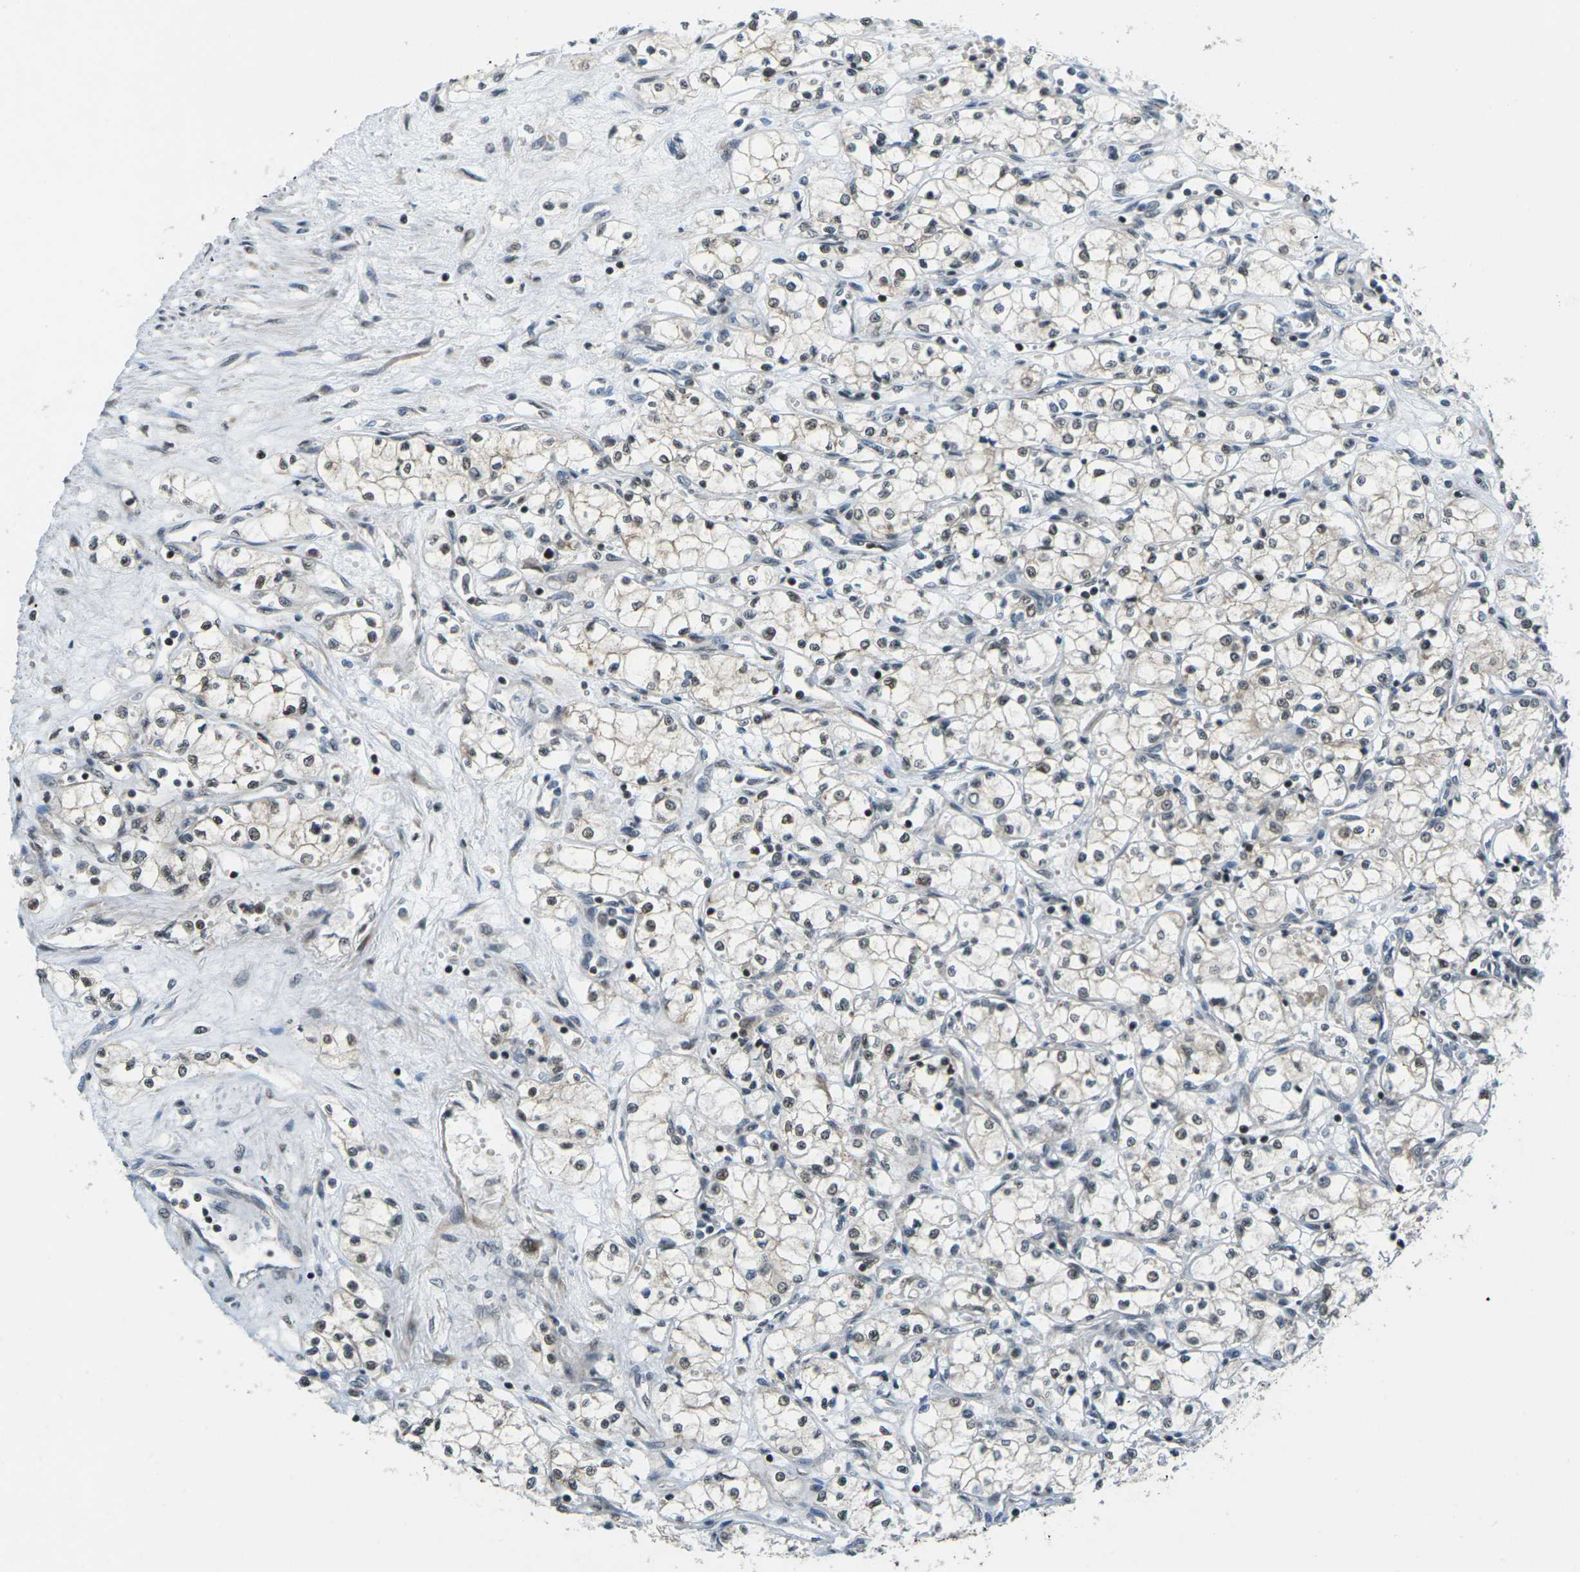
{"staining": {"intensity": "moderate", "quantity": ">75%", "location": "nuclear"}, "tissue": "renal cancer", "cell_type": "Tumor cells", "image_type": "cancer", "snomed": [{"axis": "morphology", "description": "Normal tissue, NOS"}, {"axis": "morphology", "description": "Adenocarcinoma, NOS"}, {"axis": "topography", "description": "Kidney"}], "caption": "Human renal cancer (adenocarcinoma) stained with a protein marker shows moderate staining in tumor cells.", "gene": "UBE2S", "patient": {"sex": "male", "age": 59}}